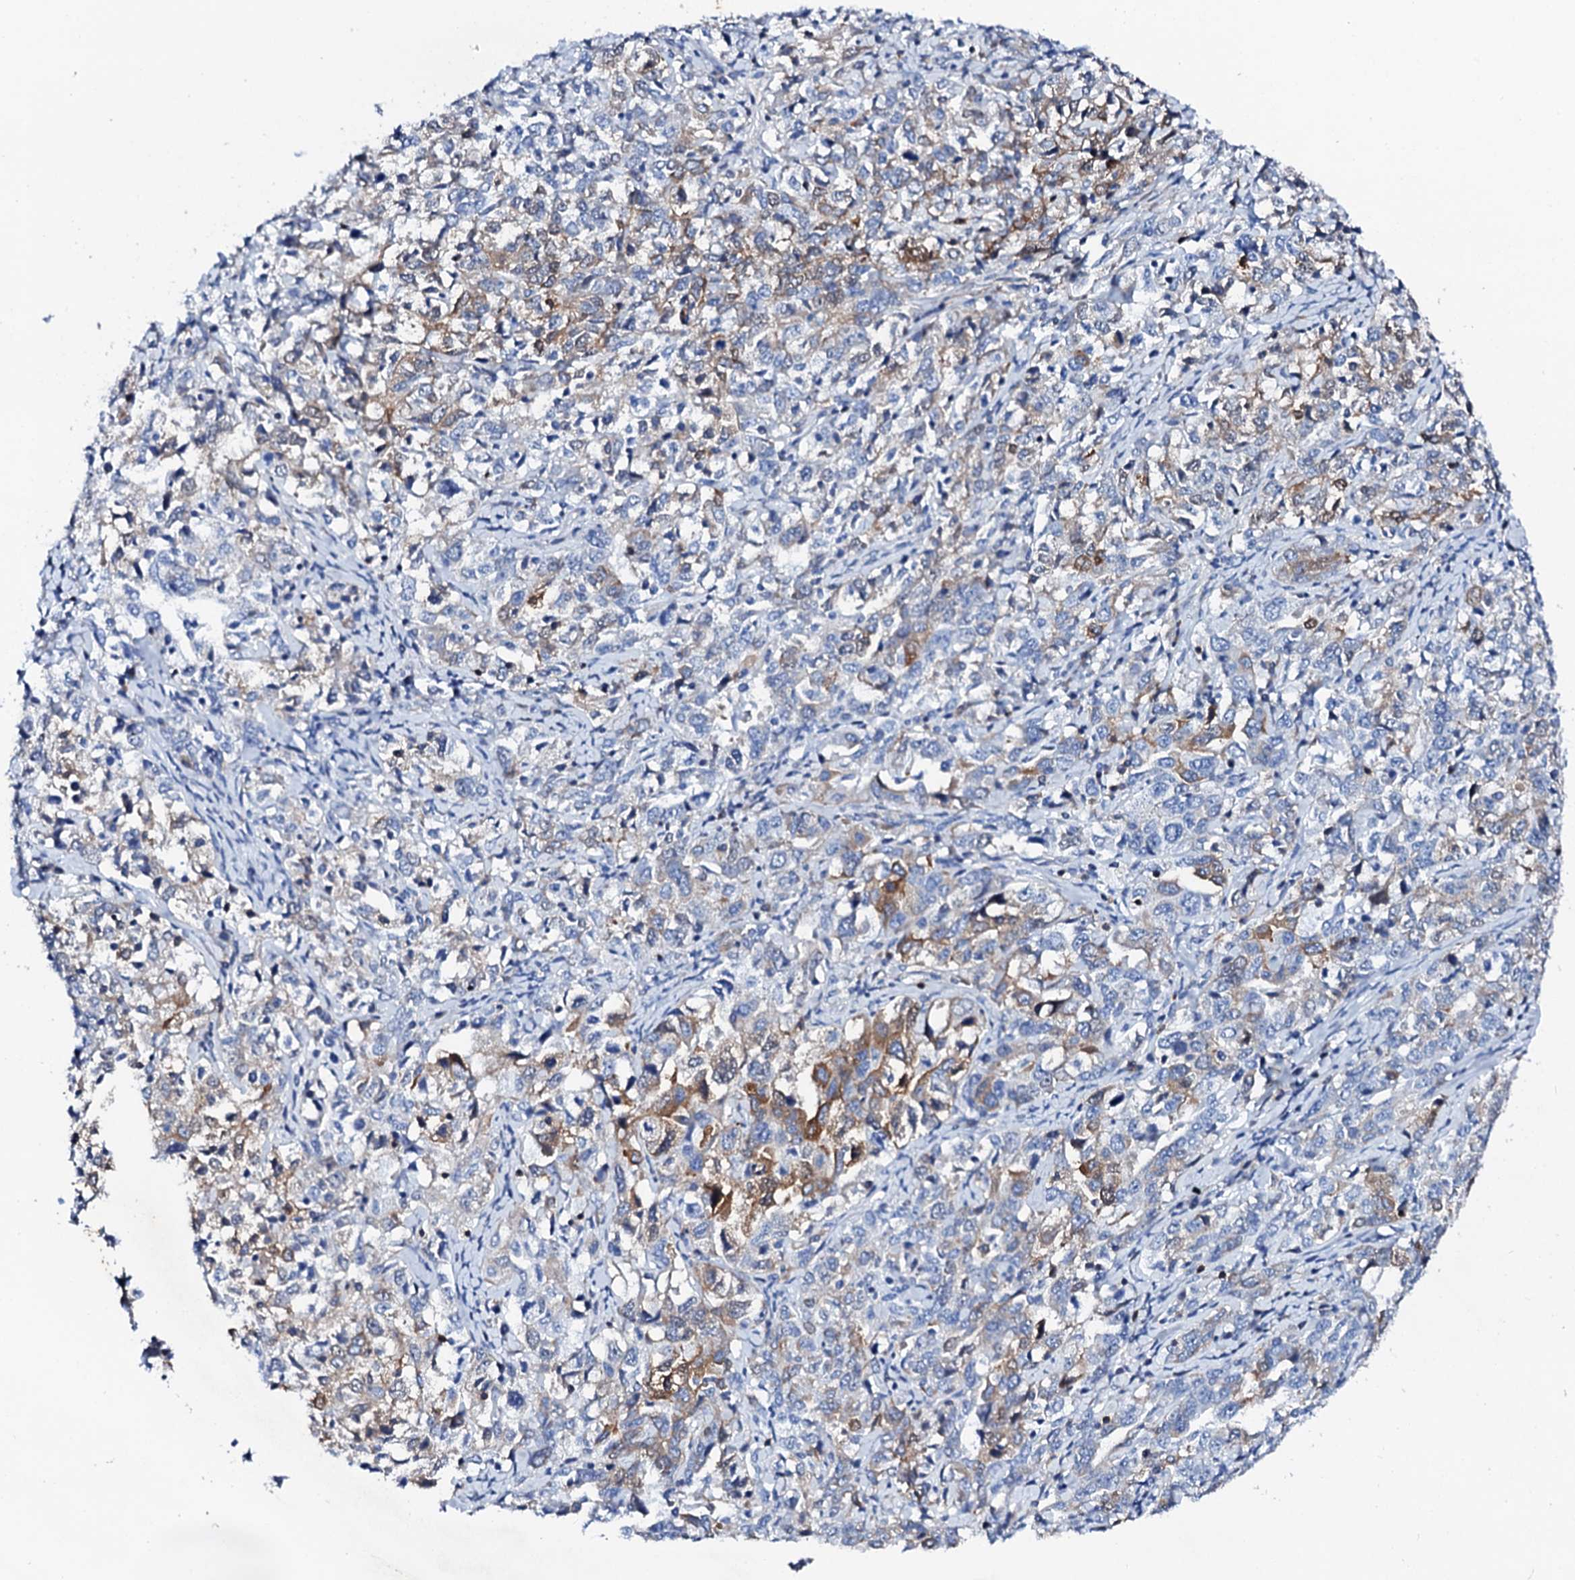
{"staining": {"intensity": "moderate", "quantity": "<25%", "location": "cytoplasmic/membranous"}, "tissue": "ovarian cancer", "cell_type": "Tumor cells", "image_type": "cancer", "snomed": [{"axis": "morphology", "description": "Carcinoma, endometroid"}, {"axis": "topography", "description": "Ovary"}], "caption": "This histopathology image shows ovarian cancer stained with immunohistochemistry to label a protein in brown. The cytoplasmic/membranous of tumor cells show moderate positivity for the protein. Nuclei are counter-stained blue.", "gene": "GLB1L3", "patient": {"sex": "female", "age": 62}}